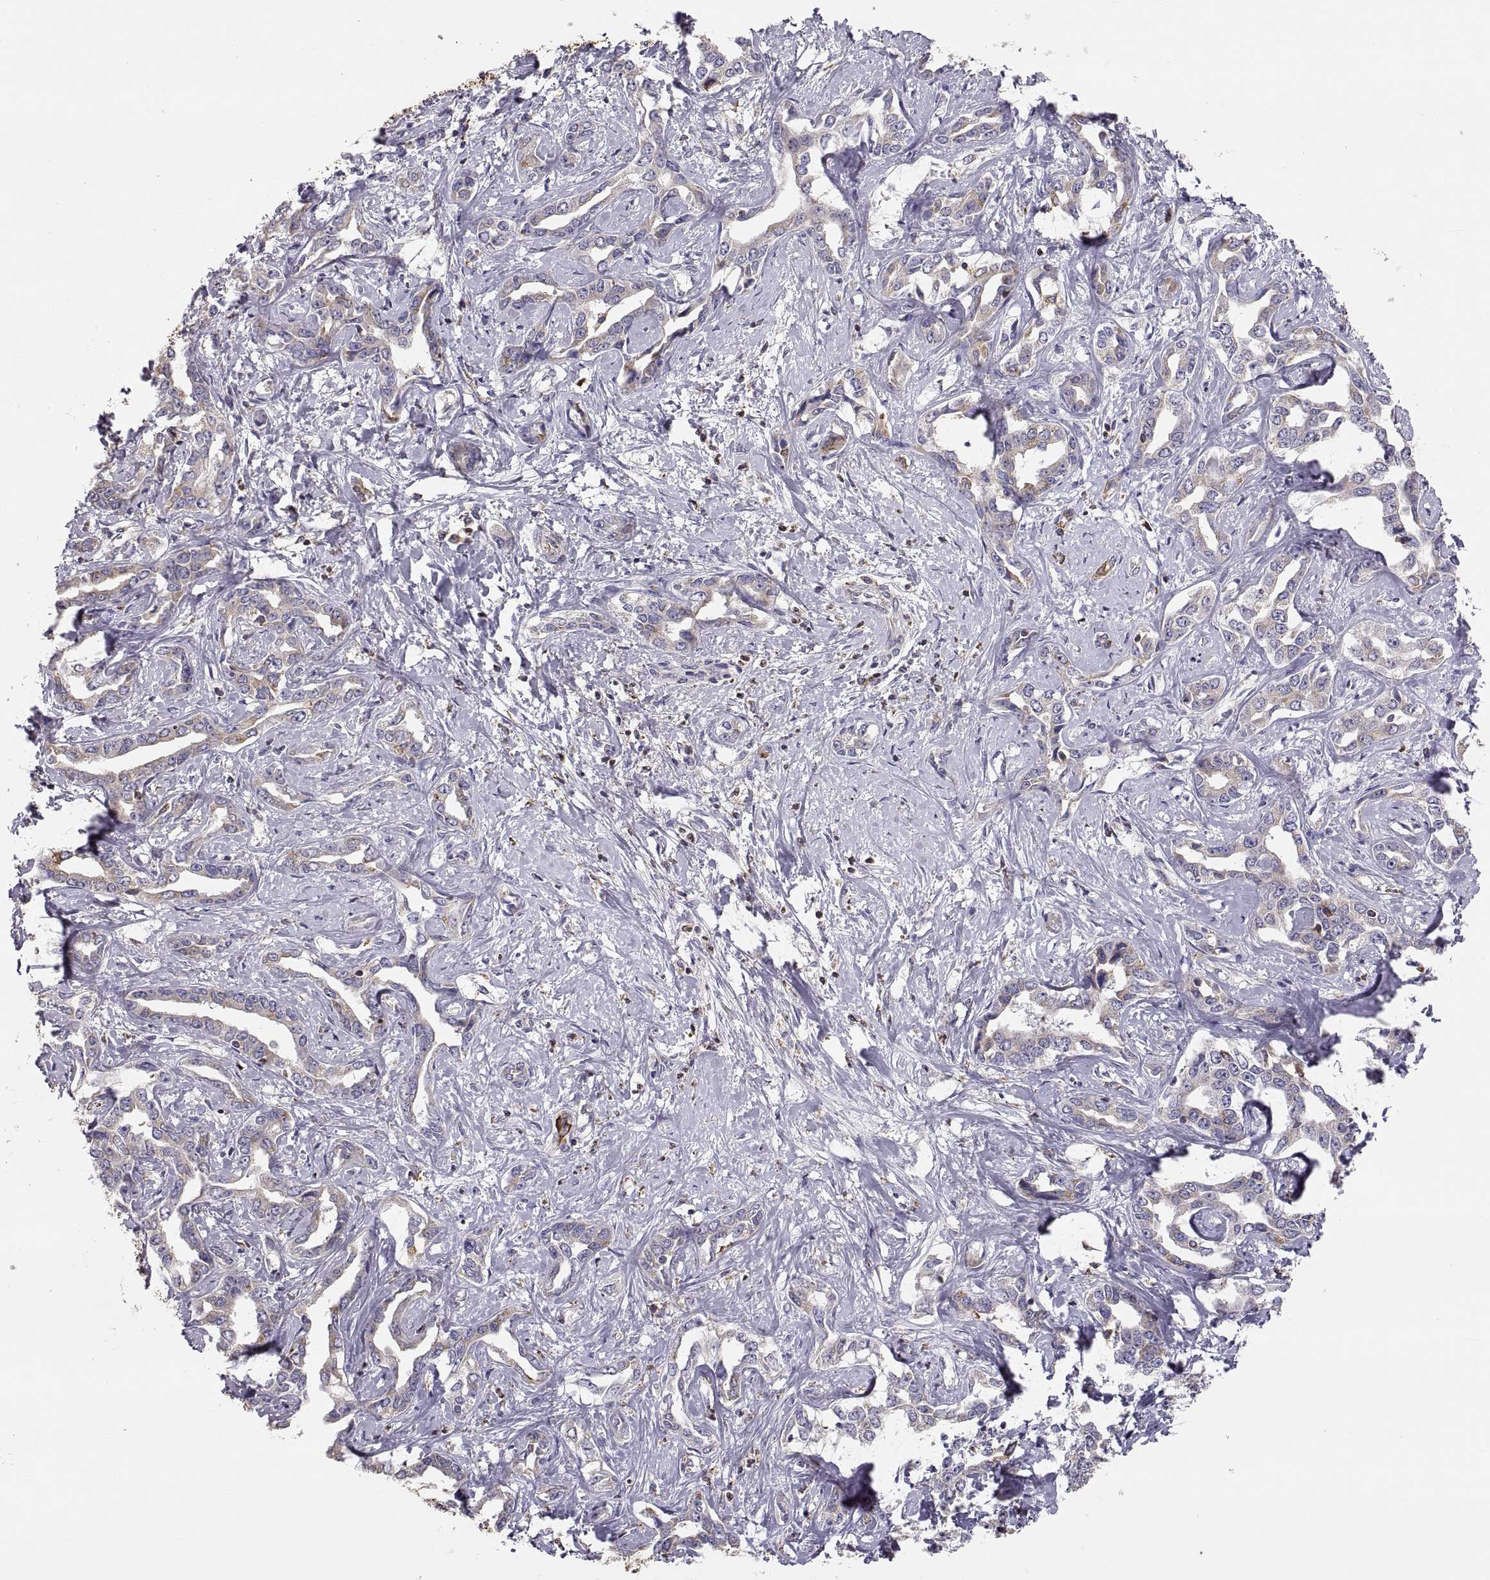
{"staining": {"intensity": "weak", "quantity": ">75%", "location": "cytoplasmic/membranous"}, "tissue": "liver cancer", "cell_type": "Tumor cells", "image_type": "cancer", "snomed": [{"axis": "morphology", "description": "Cholangiocarcinoma"}, {"axis": "topography", "description": "Liver"}], "caption": "Liver cancer tissue reveals weak cytoplasmic/membranous expression in approximately >75% of tumor cells", "gene": "ERO1A", "patient": {"sex": "male", "age": 59}}